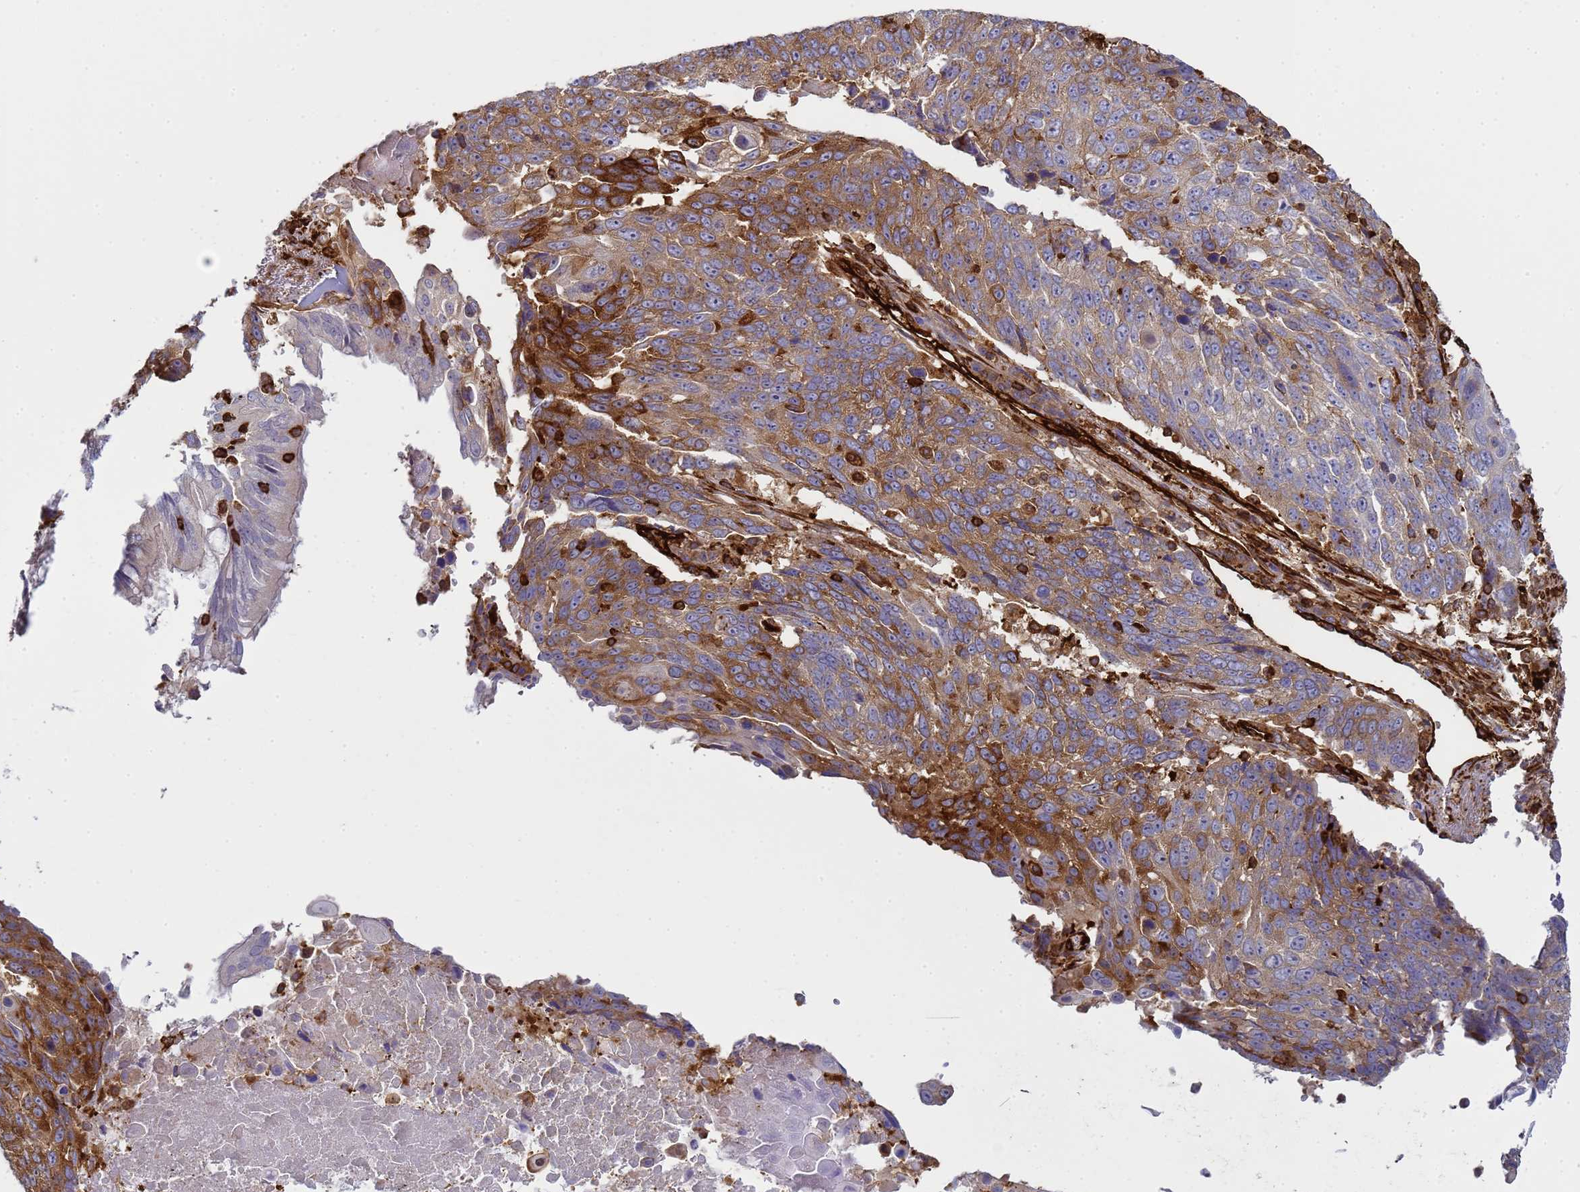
{"staining": {"intensity": "moderate", "quantity": ">75%", "location": "cytoplasmic/membranous"}, "tissue": "lung cancer", "cell_type": "Tumor cells", "image_type": "cancer", "snomed": [{"axis": "morphology", "description": "Squamous cell carcinoma, NOS"}, {"axis": "topography", "description": "Lung"}], "caption": "DAB immunohistochemical staining of human lung cancer reveals moderate cytoplasmic/membranous protein expression in about >75% of tumor cells.", "gene": "ZBTB8OS", "patient": {"sex": "male", "age": 66}}